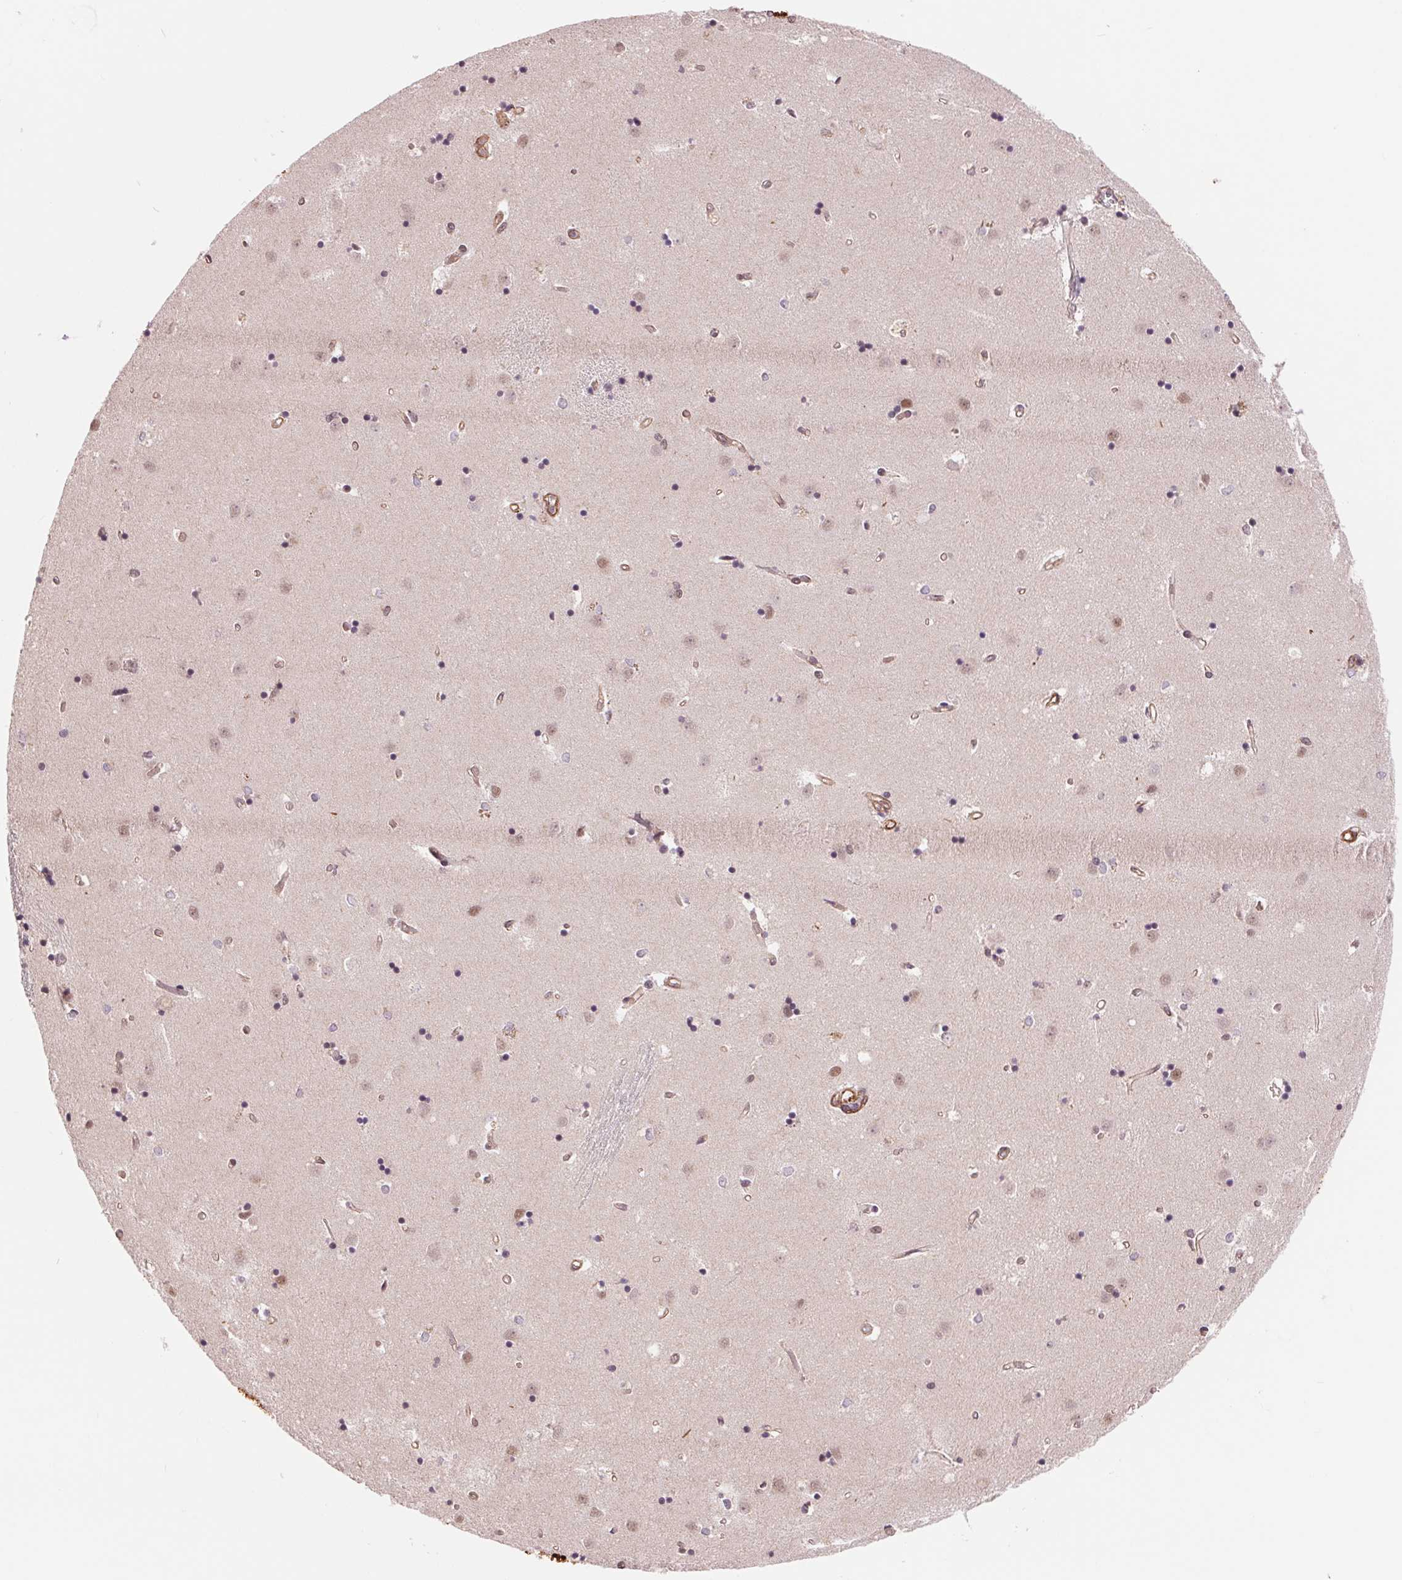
{"staining": {"intensity": "weak", "quantity": ">75%", "location": "nuclear"}, "tissue": "caudate", "cell_type": "Glial cells", "image_type": "normal", "snomed": [{"axis": "morphology", "description": "Normal tissue, NOS"}, {"axis": "topography", "description": "Lateral ventricle wall"}], "caption": "A brown stain shows weak nuclear staining of a protein in glial cells of normal human caudate. (DAB = brown stain, brightfield microscopy at high magnification).", "gene": "BCAT1", "patient": {"sex": "male", "age": 54}}